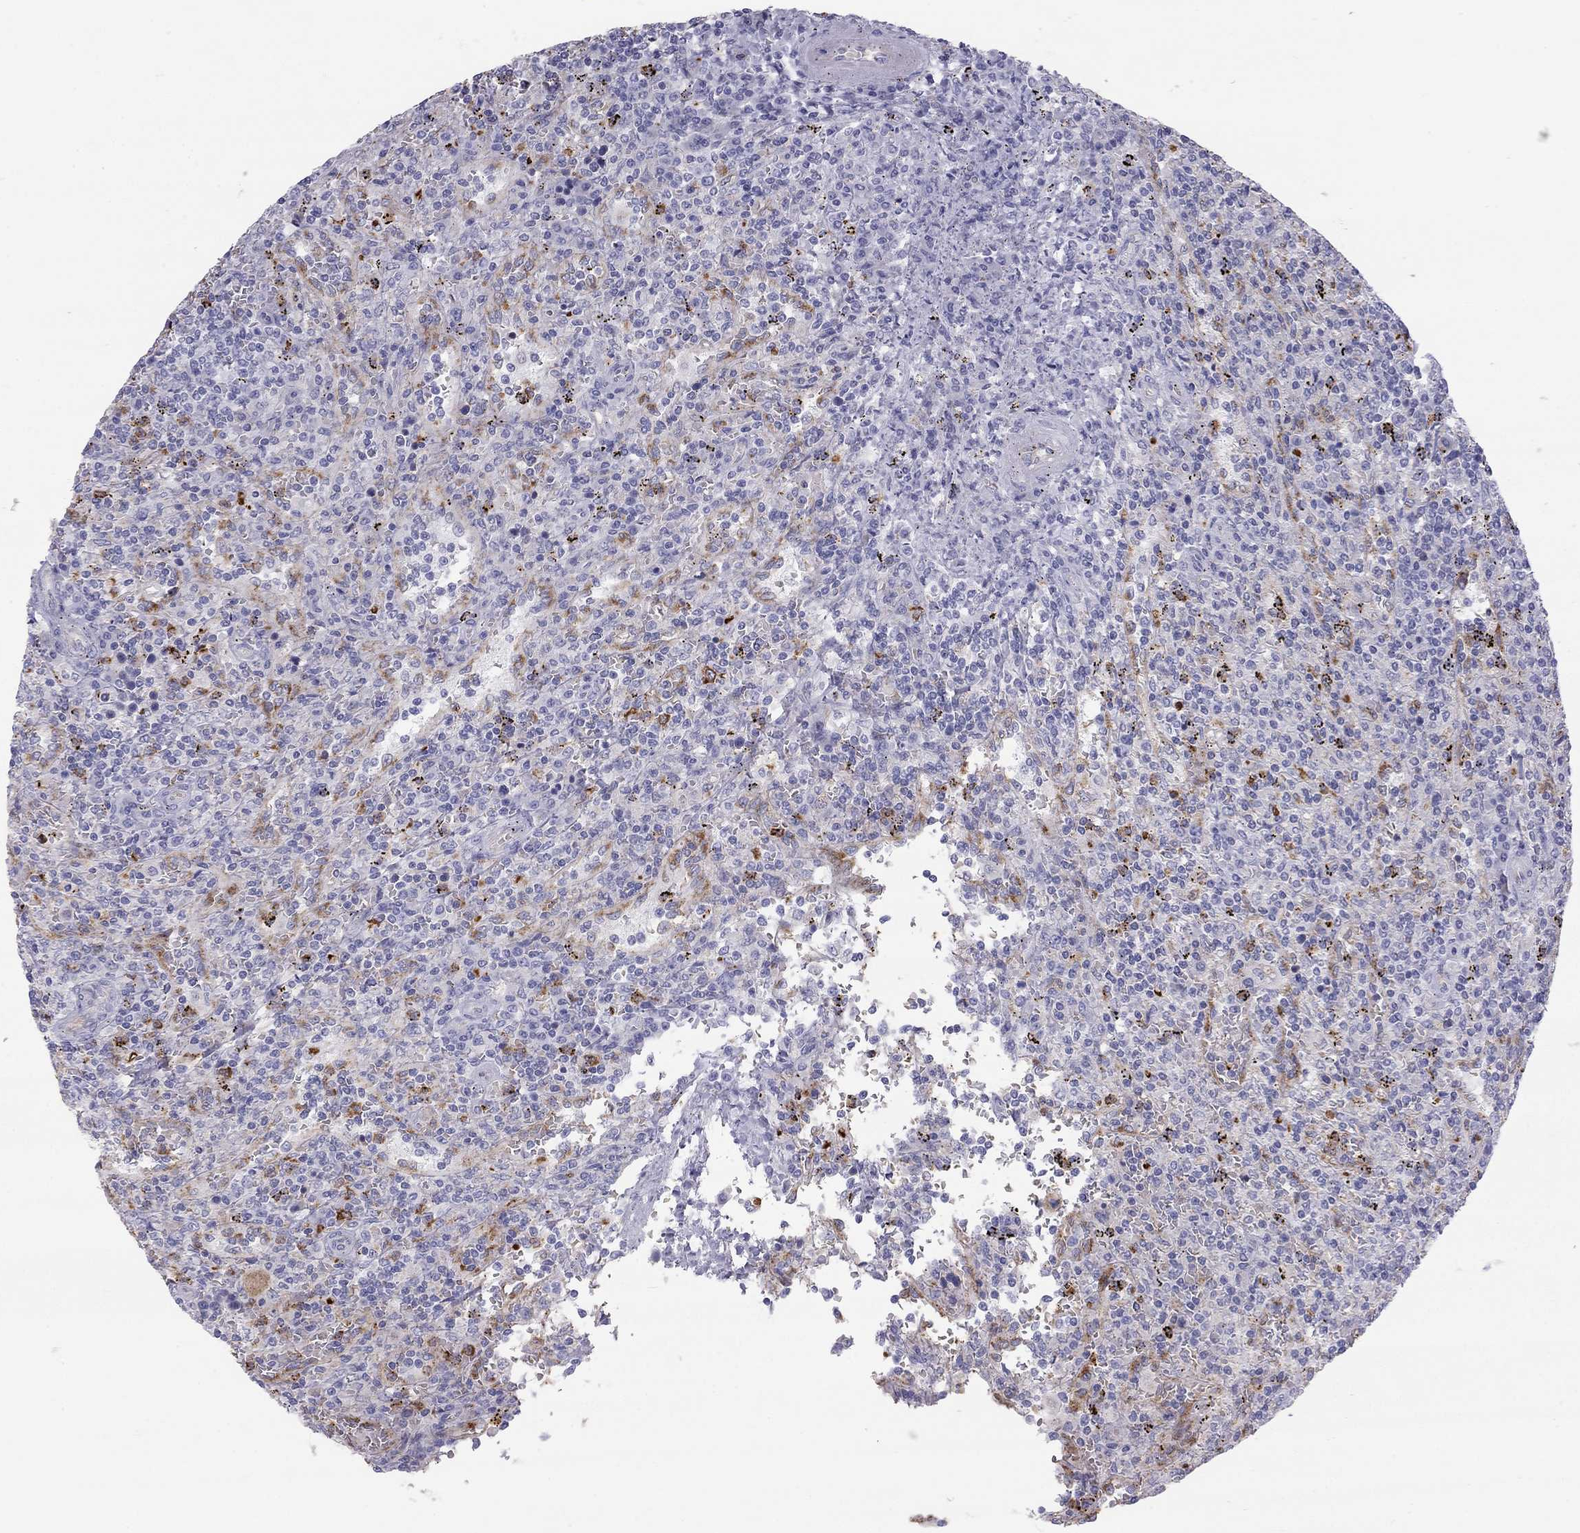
{"staining": {"intensity": "negative", "quantity": "none", "location": "none"}, "tissue": "lymphoma", "cell_type": "Tumor cells", "image_type": "cancer", "snomed": [{"axis": "morphology", "description": "Malignant lymphoma, non-Hodgkin's type, Low grade"}, {"axis": "topography", "description": "Spleen"}], "caption": "Tumor cells are negative for brown protein staining in malignant lymphoma, non-Hodgkin's type (low-grade).", "gene": "TDRD6", "patient": {"sex": "male", "age": 62}}